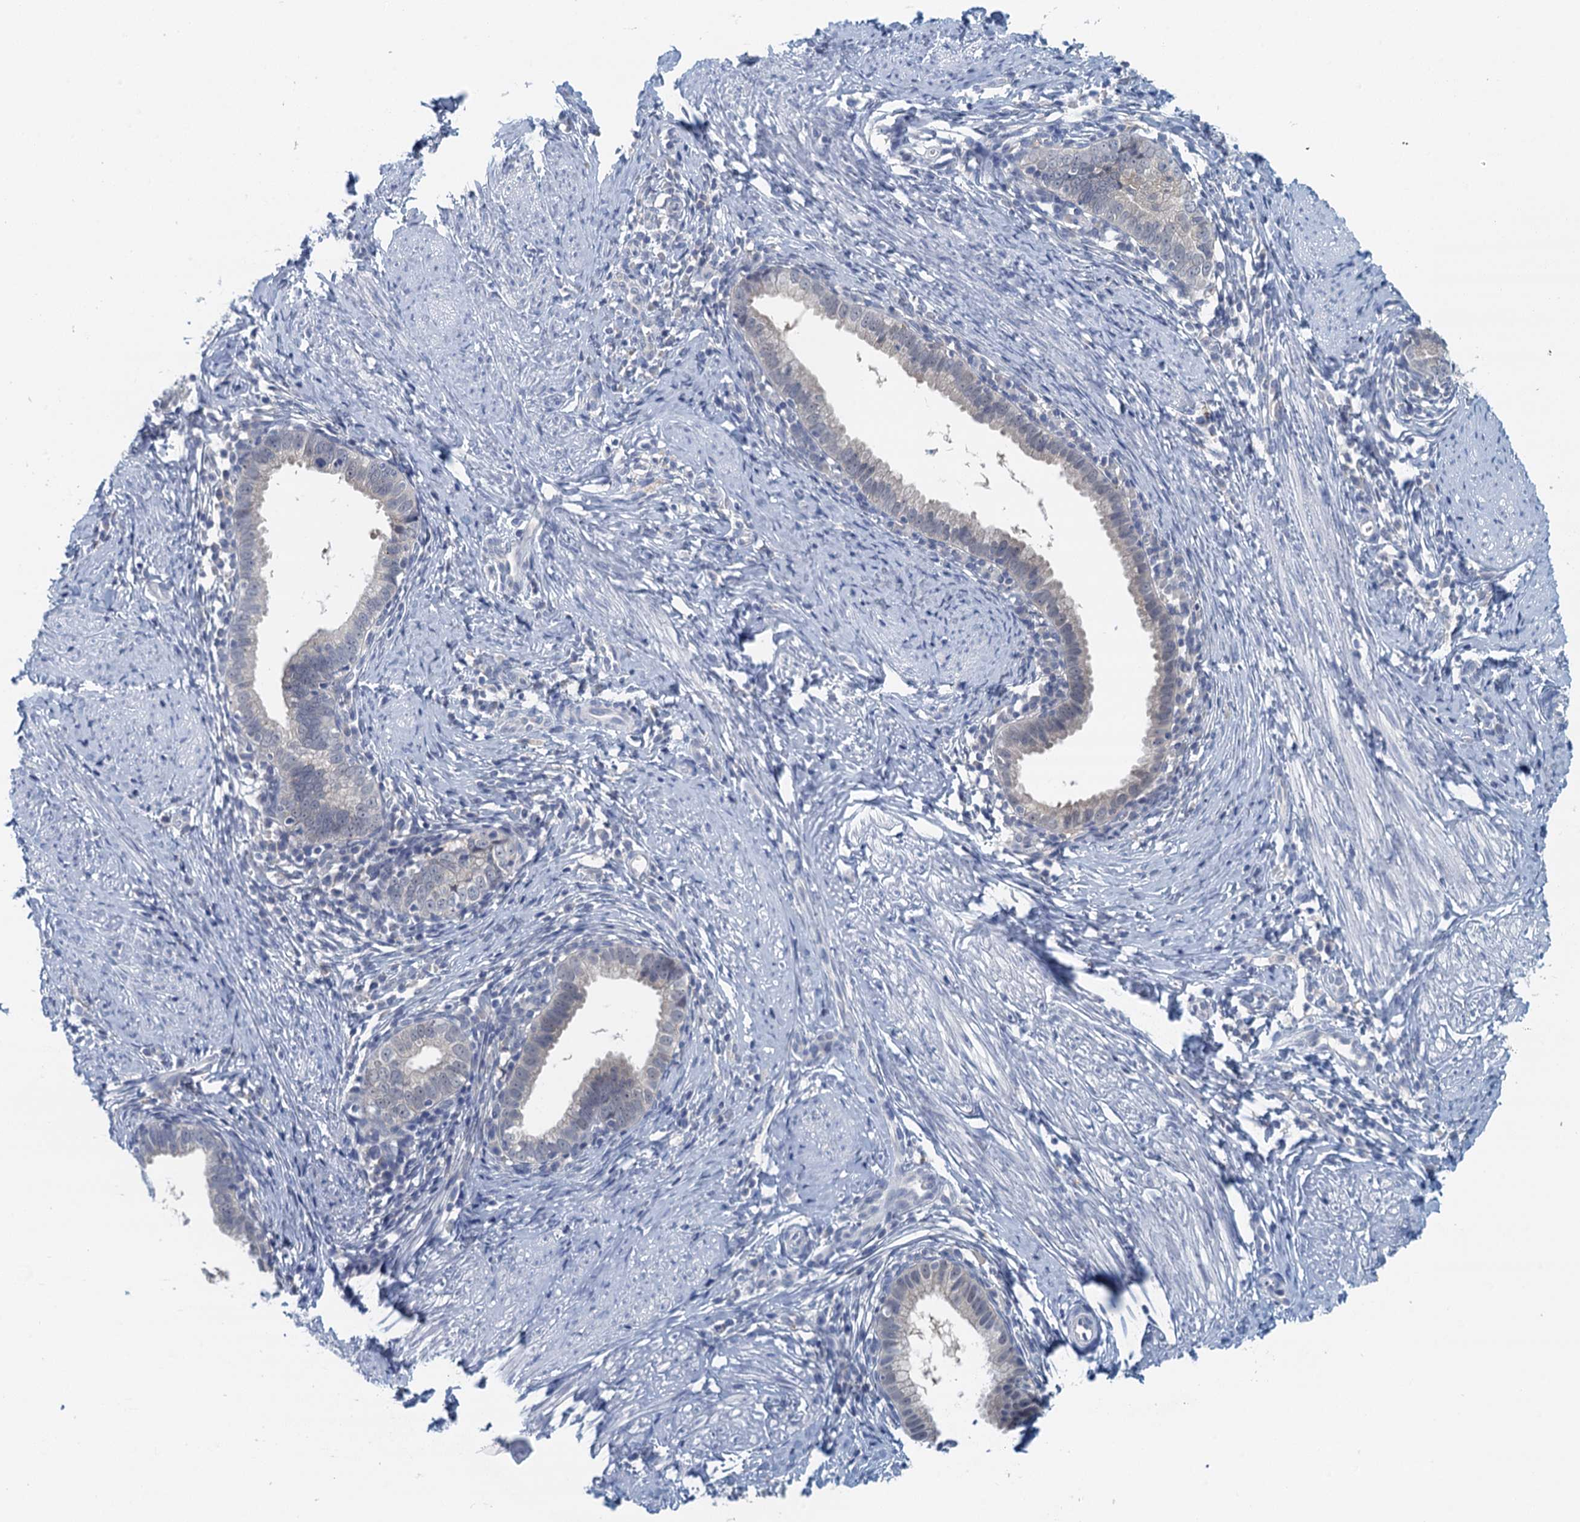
{"staining": {"intensity": "negative", "quantity": "none", "location": "none"}, "tissue": "cervical cancer", "cell_type": "Tumor cells", "image_type": "cancer", "snomed": [{"axis": "morphology", "description": "Adenocarcinoma, NOS"}, {"axis": "topography", "description": "Cervix"}], "caption": "DAB immunohistochemical staining of cervical cancer (adenocarcinoma) displays no significant positivity in tumor cells. (DAB immunohistochemistry, high magnification).", "gene": "NUBP2", "patient": {"sex": "female", "age": 36}}